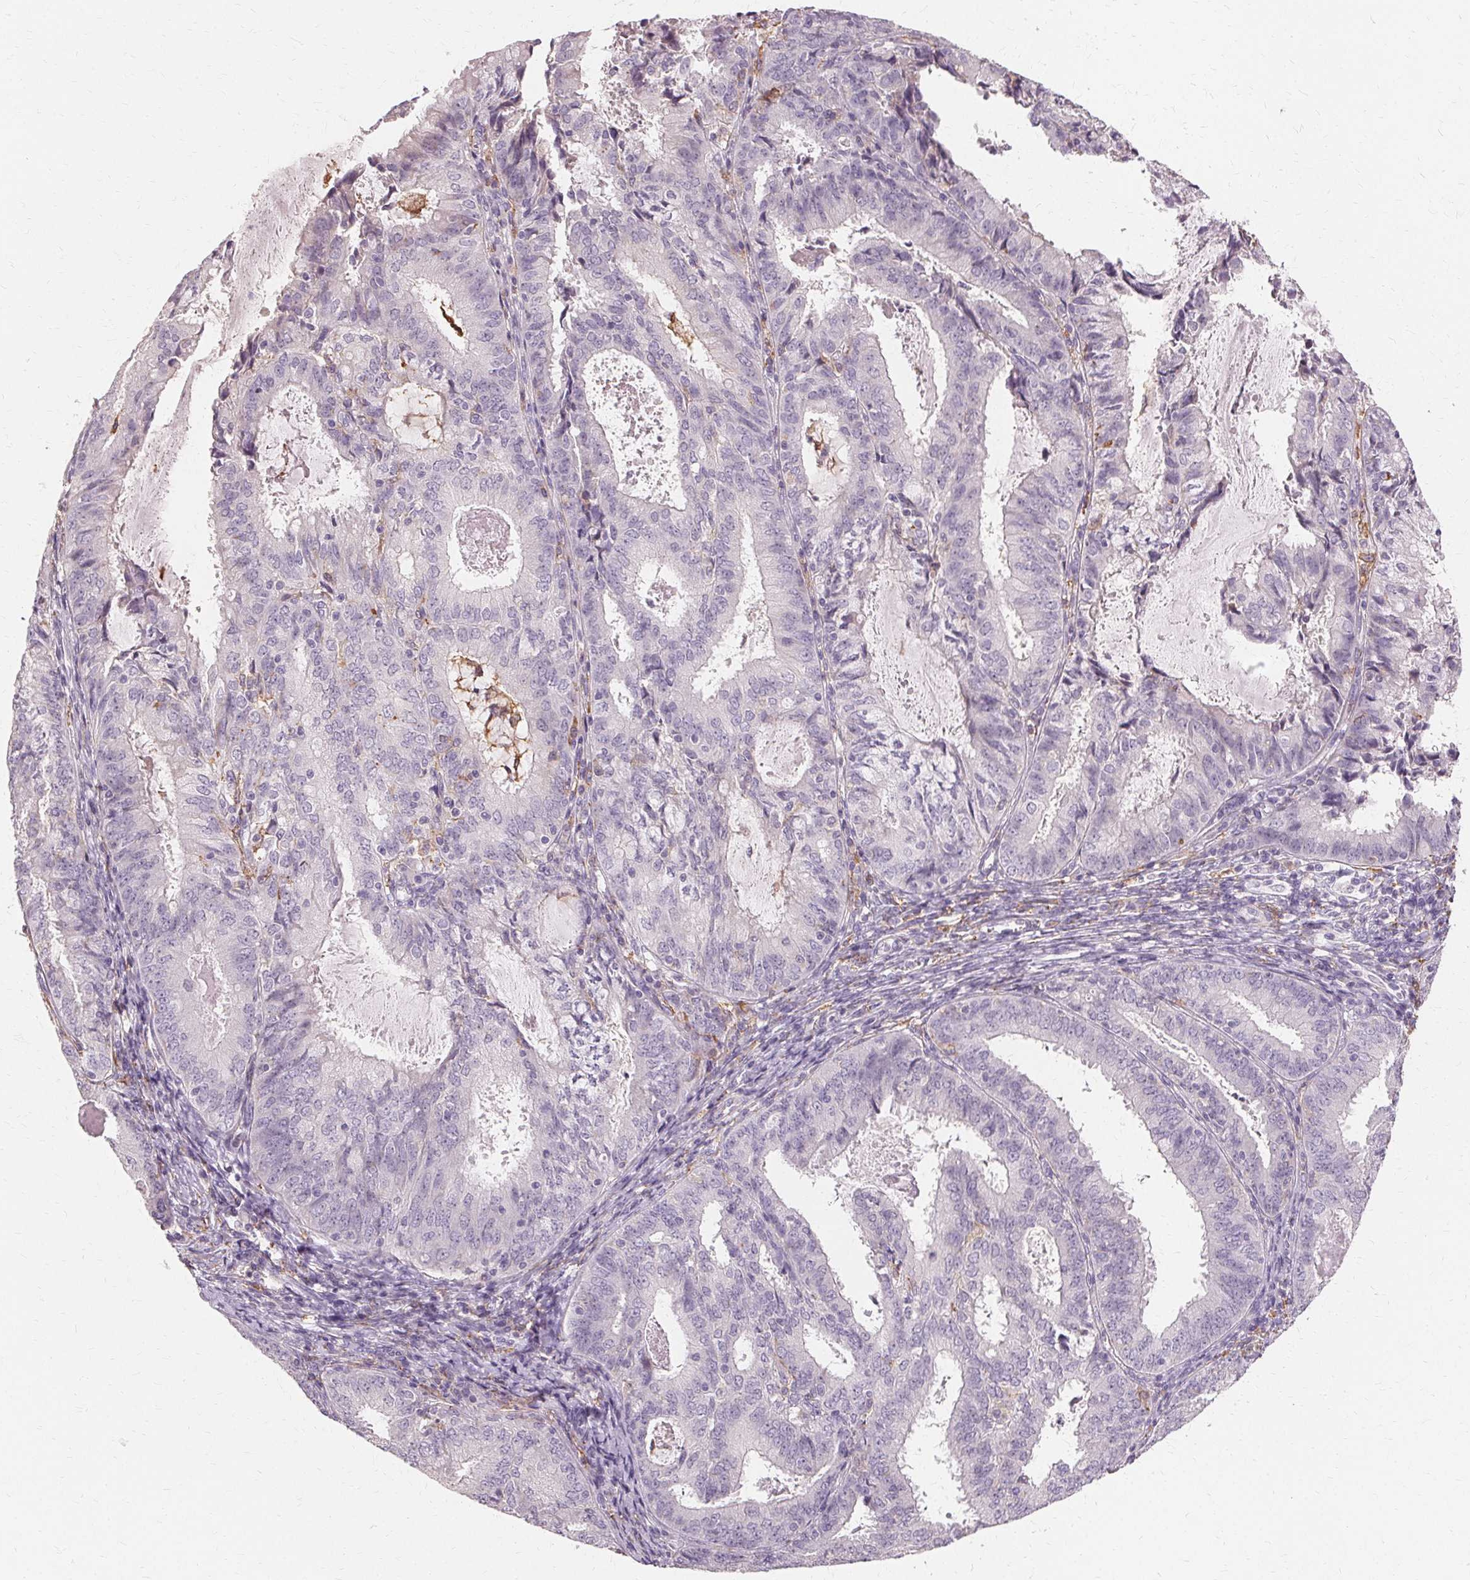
{"staining": {"intensity": "negative", "quantity": "none", "location": "none"}, "tissue": "endometrial cancer", "cell_type": "Tumor cells", "image_type": "cancer", "snomed": [{"axis": "morphology", "description": "Adenocarcinoma, NOS"}, {"axis": "topography", "description": "Endometrium"}], "caption": "High power microscopy histopathology image of an IHC micrograph of endometrial cancer (adenocarcinoma), revealing no significant positivity in tumor cells.", "gene": "IFNGR1", "patient": {"sex": "female", "age": 57}}